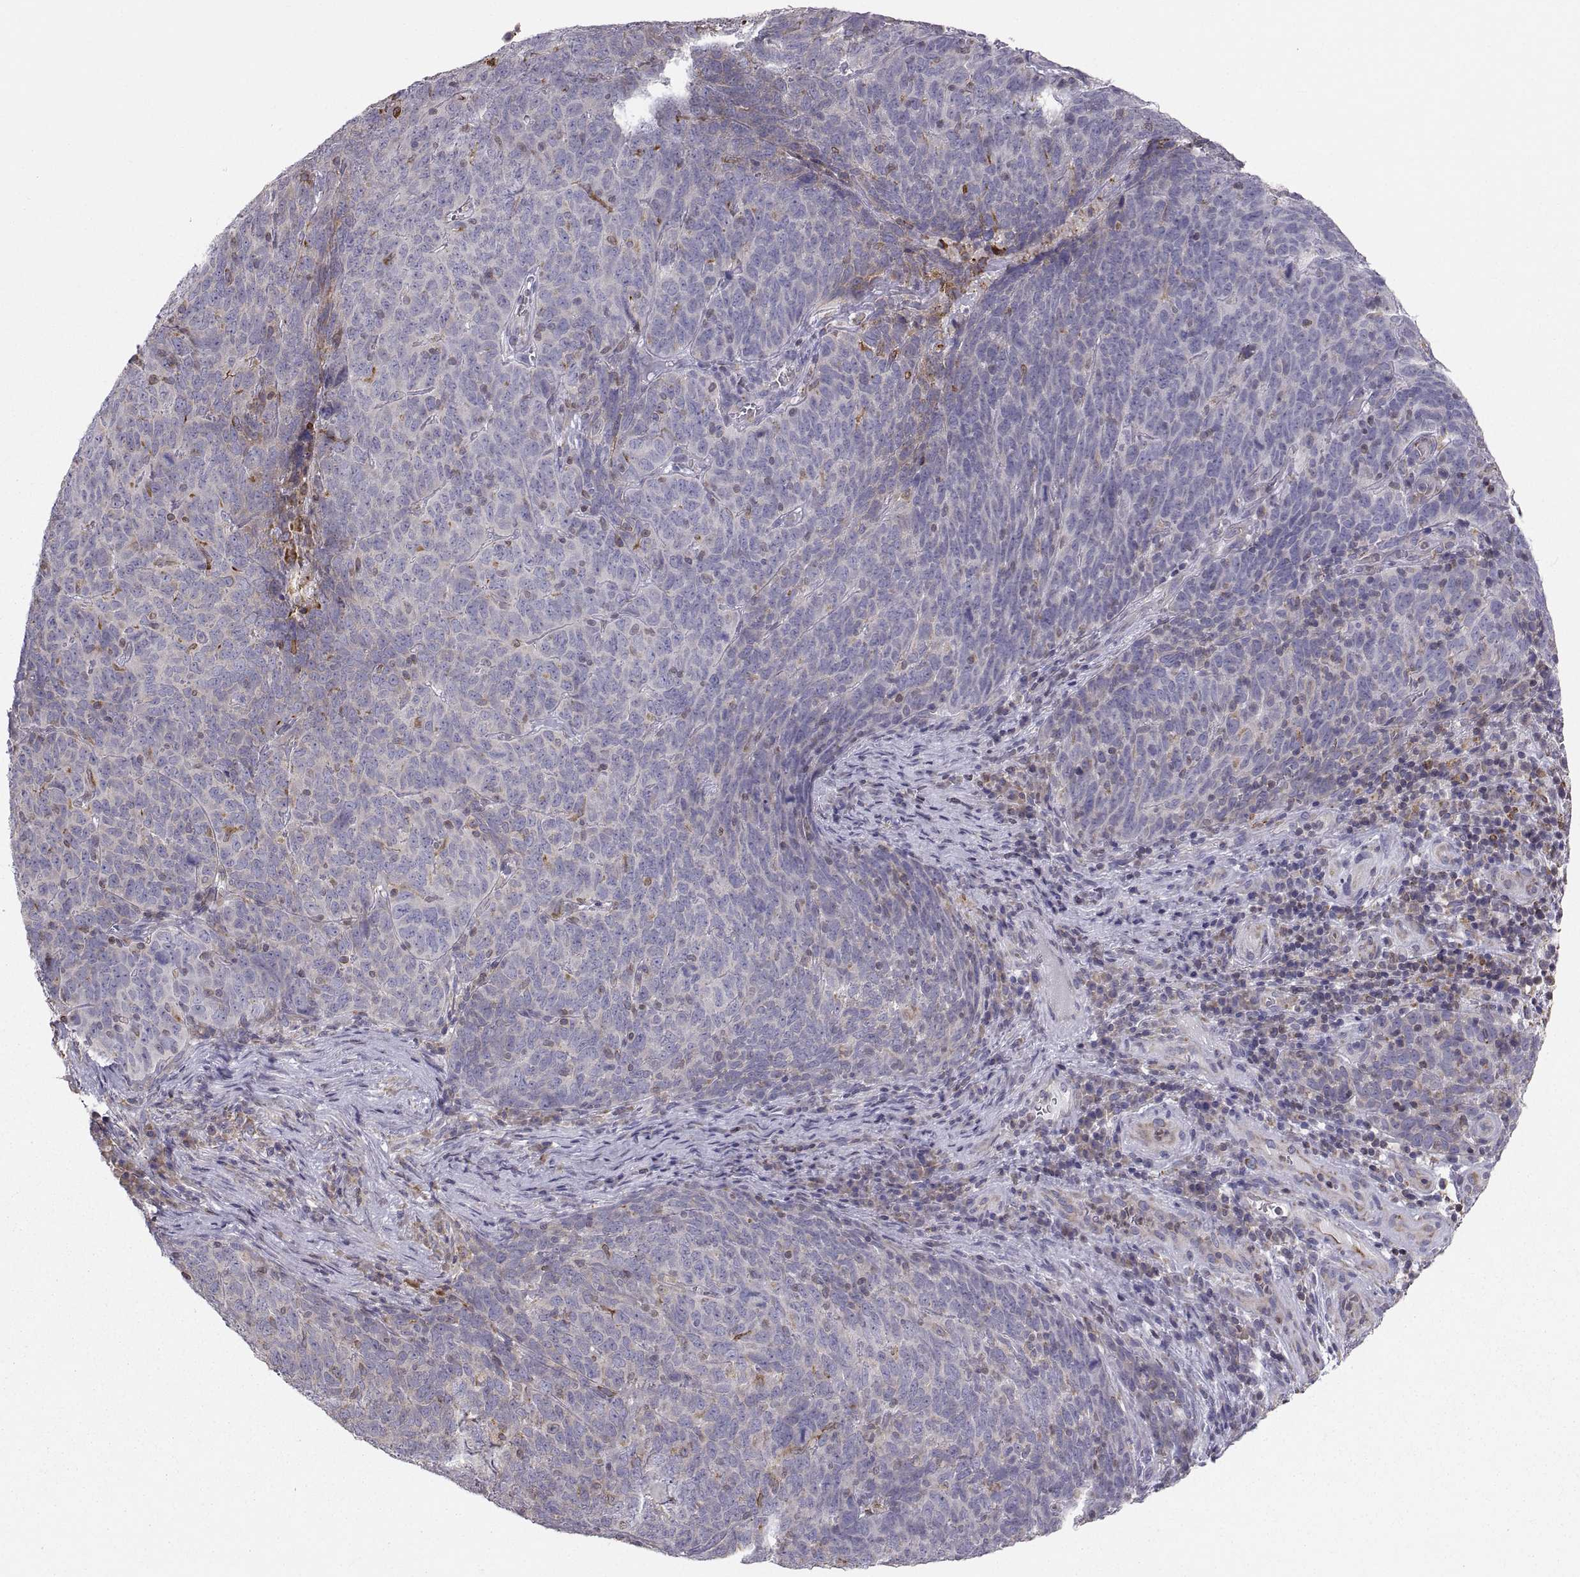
{"staining": {"intensity": "negative", "quantity": "none", "location": "none"}, "tissue": "skin cancer", "cell_type": "Tumor cells", "image_type": "cancer", "snomed": [{"axis": "morphology", "description": "Squamous cell carcinoma, NOS"}, {"axis": "topography", "description": "Skin"}, {"axis": "topography", "description": "Anal"}], "caption": "The IHC image has no significant expression in tumor cells of squamous cell carcinoma (skin) tissue.", "gene": "ERO1A", "patient": {"sex": "female", "age": 51}}